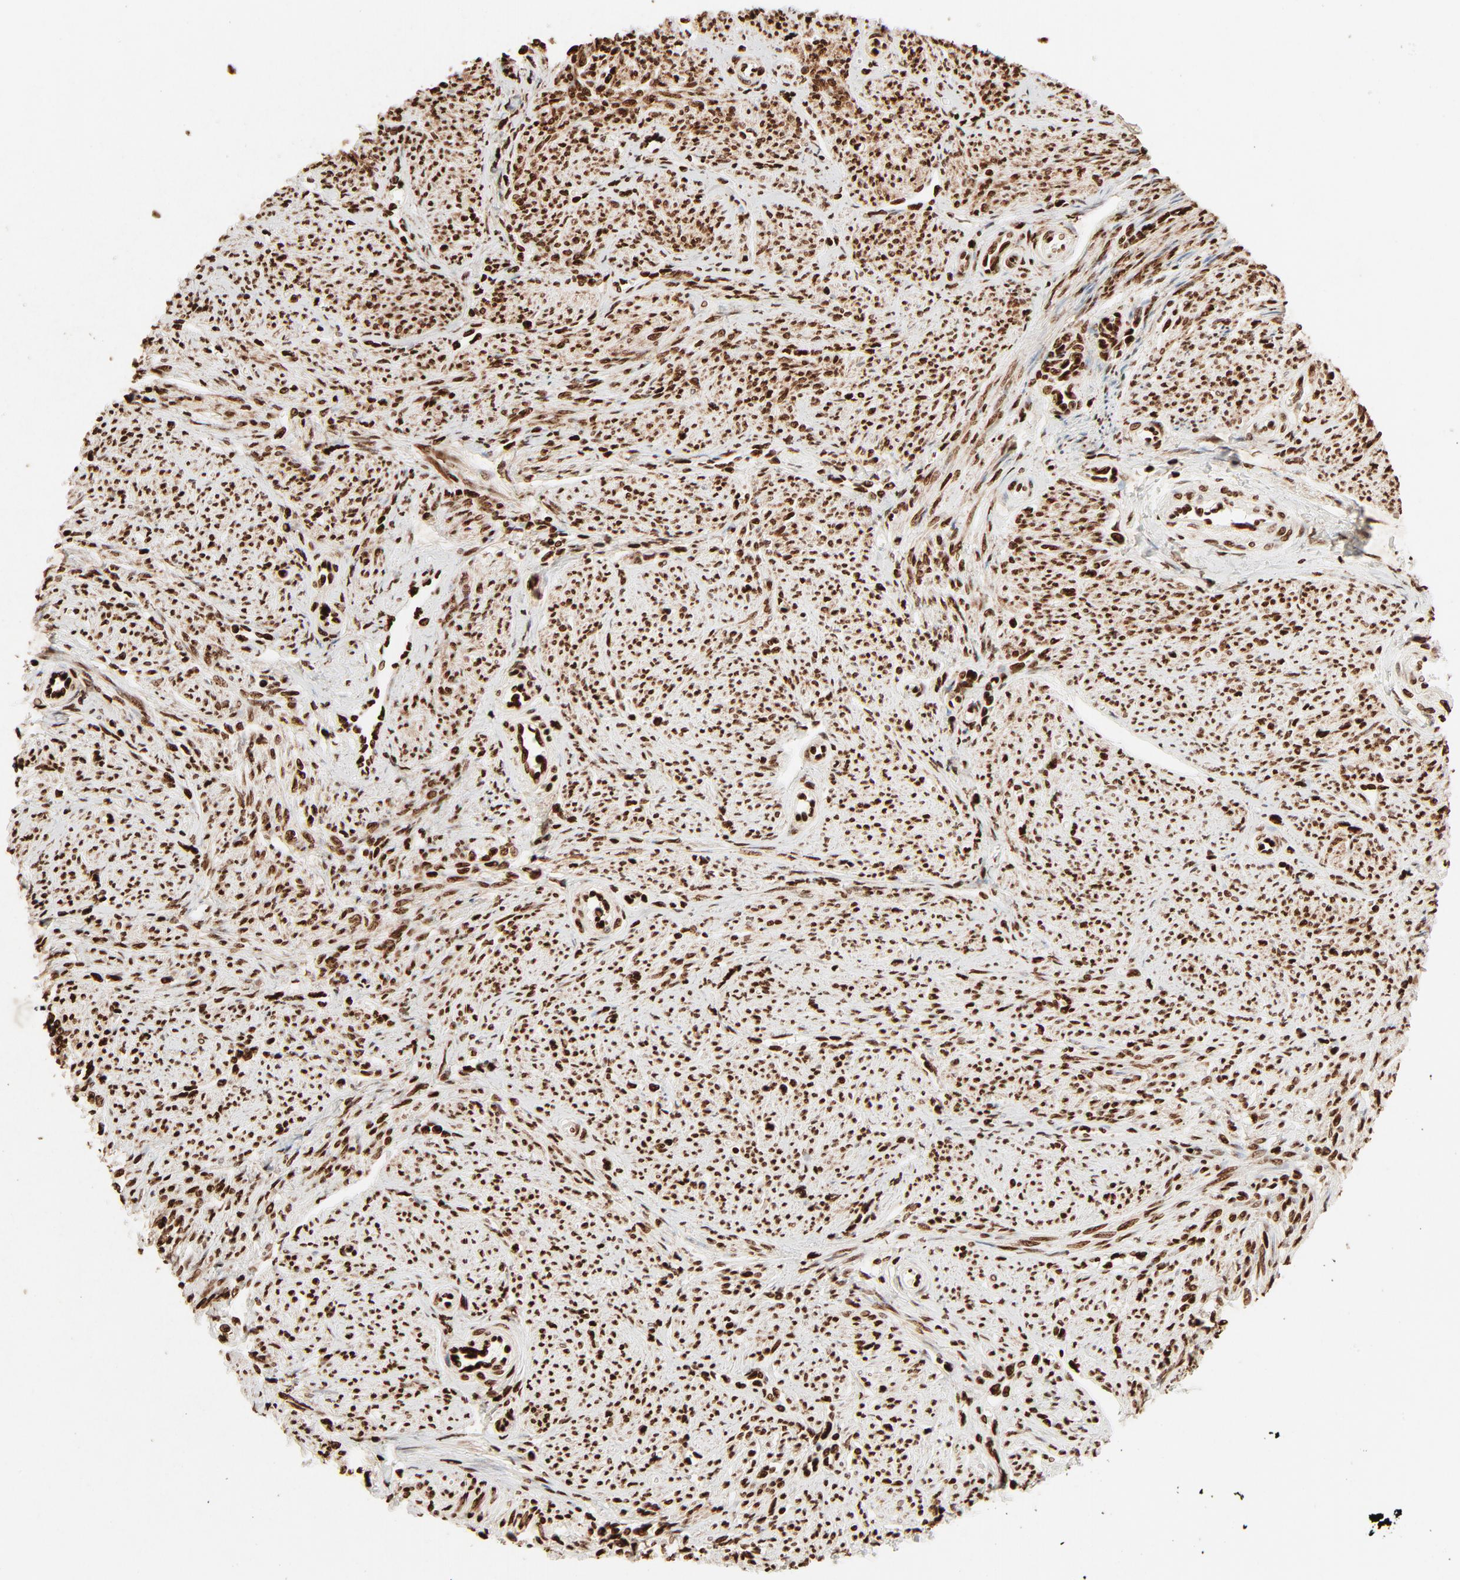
{"staining": {"intensity": "strong", "quantity": ">75%", "location": "nuclear"}, "tissue": "smooth muscle", "cell_type": "Smooth muscle cells", "image_type": "normal", "snomed": [{"axis": "morphology", "description": "Normal tissue, NOS"}, {"axis": "topography", "description": "Smooth muscle"}], "caption": "This micrograph displays immunohistochemistry staining of unremarkable smooth muscle, with high strong nuclear positivity in about >75% of smooth muscle cells.", "gene": "HMGB1", "patient": {"sex": "female", "age": 65}}